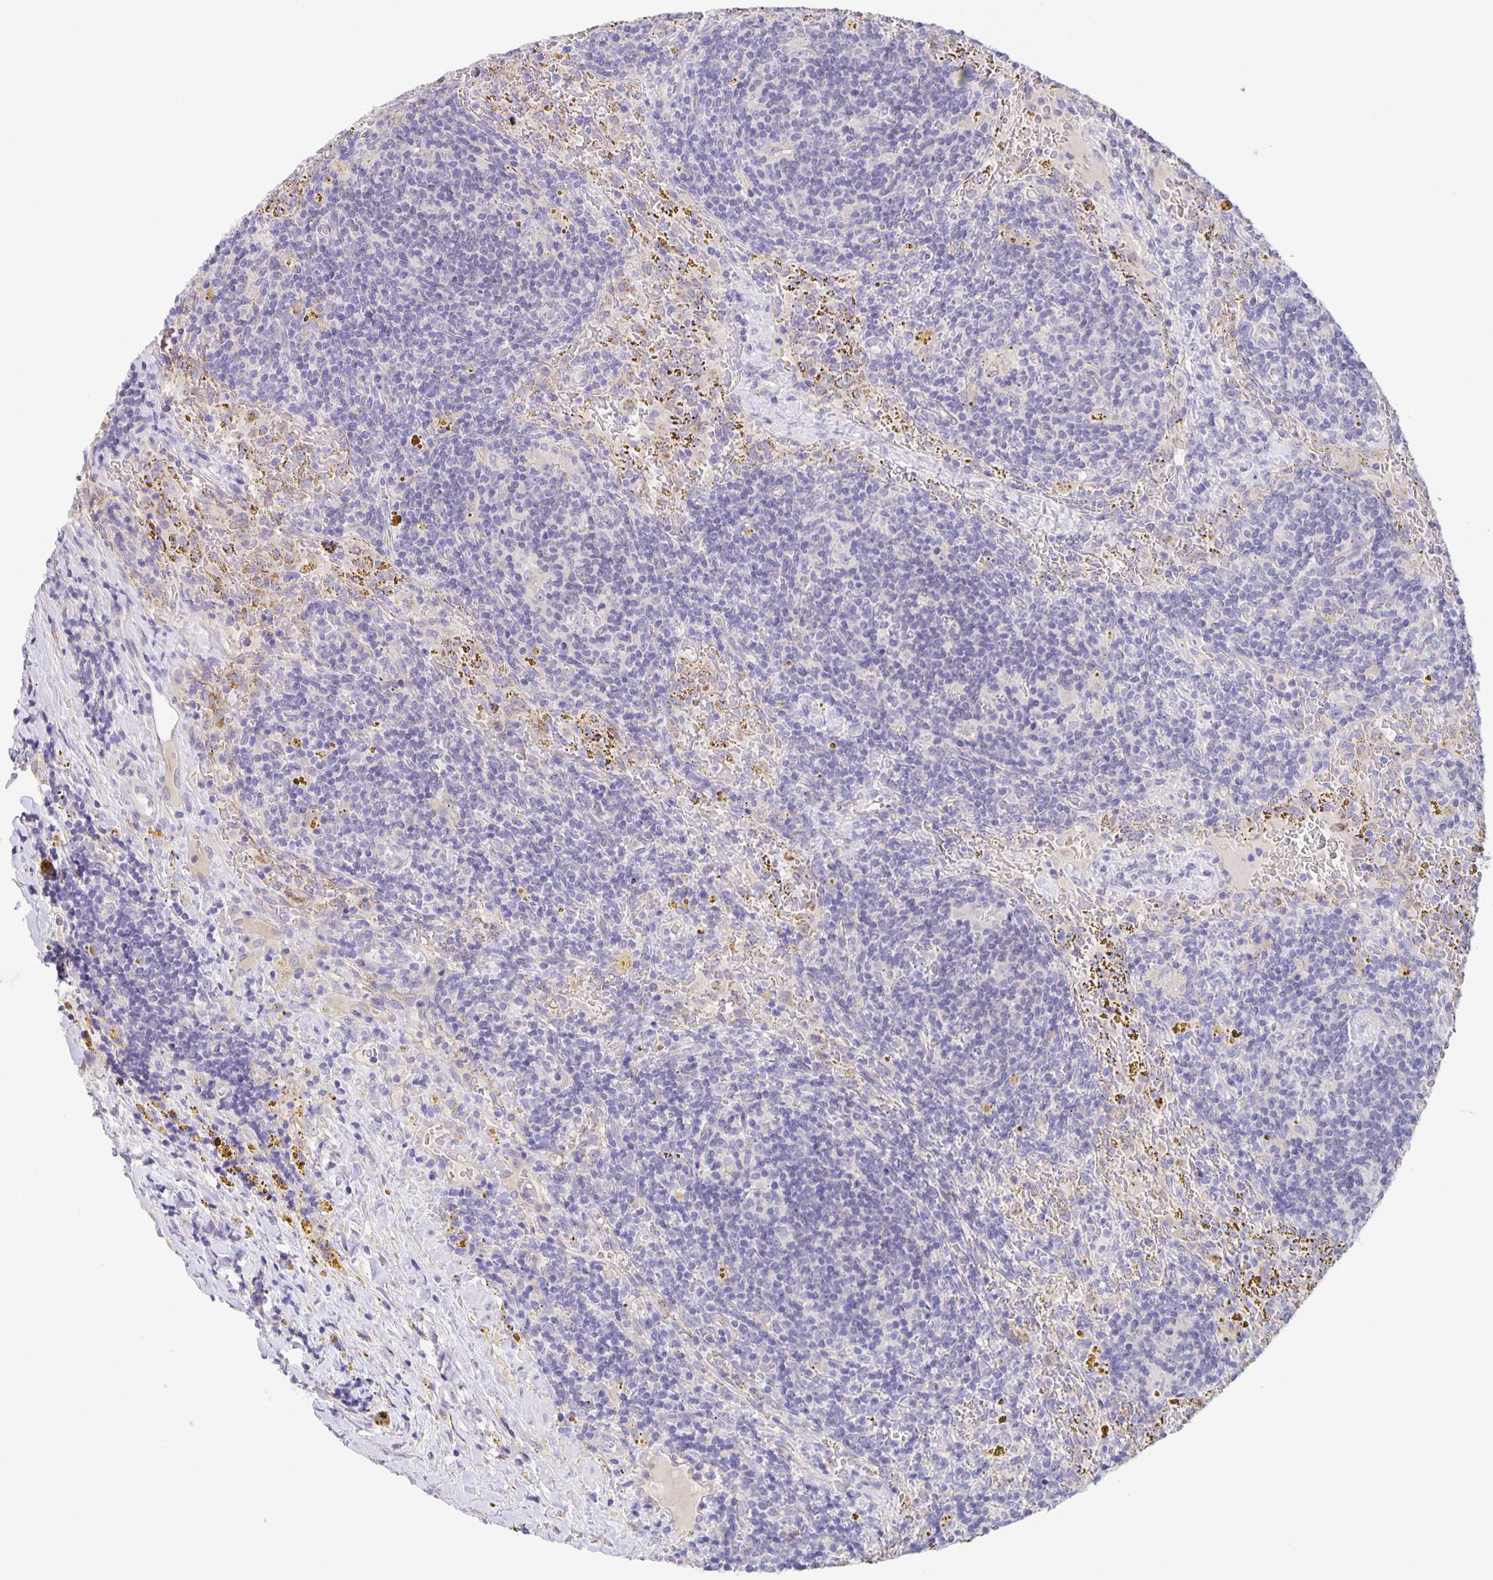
{"staining": {"intensity": "negative", "quantity": "none", "location": "none"}, "tissue": "lymphoma", "cell_type": "Tumor cells", "image_type": "cancer", "snomed": [{"axis": "morphology", "description": "Malignant lymphoma, non-Hodgkin's type, Low grade"}, {"axis": "topography", "description": "Spleen"}], "caption": "DAB (3,3'-diaminobenzidine) immunohistochemical staining of human low-grade malignant lymphoma, non-Hodgkin's type displays no significant expression in tumor cells. (DAB (3,3'-diaminobenzidine) IHC with hematoxylin counter stain).", "gene": "PTPN3", "patient": {"sex": "female", "age": 70}}